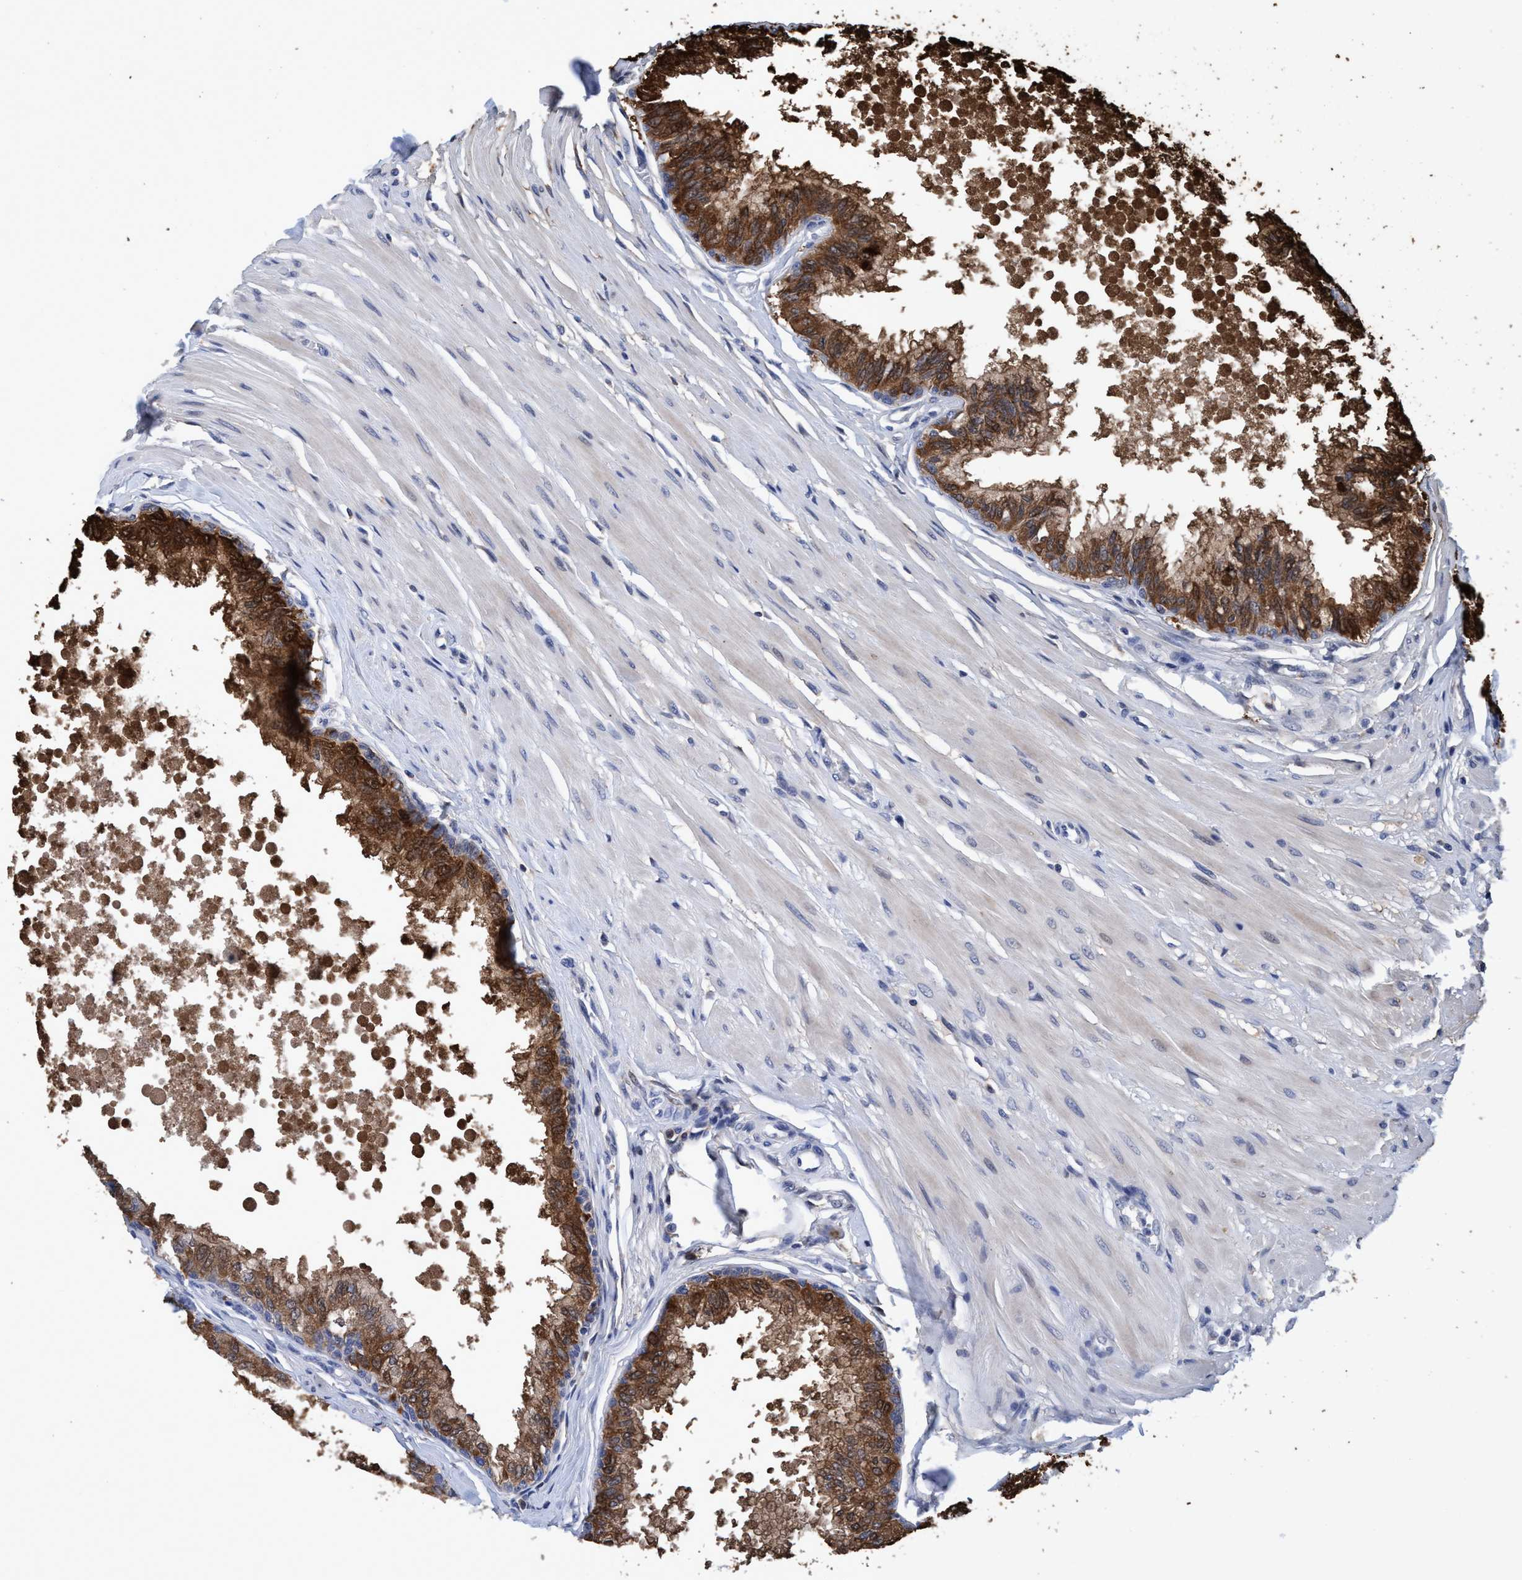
{"staining": {"intensity": "moderate", "quantity": "25%-75%", "location": "cytoplasmic/membranous"}, "tissue": "prostate", "cell_type": "Glandular cells", "image_type": "normal", "snomed": [{"axis": "morphology", "description": "Normal tissue, NOS"}, {"axis": "topography", "description": "Prostate"}, {"axis": "topography", "description": "Seminal veicle"}], "caption": "Immunohistochemistry (DAB) staining of normal human prostate demonstrates moderate cytoplasmic/membranous protein expression in approximately 25%-75% of glandular cells. (DAB (3,3'-diaminobenzidine) IHC with brightfield microscopy, high magnification).", "gene": "CALCOCO2", "patient": {"sex": "male", "age": 60}}